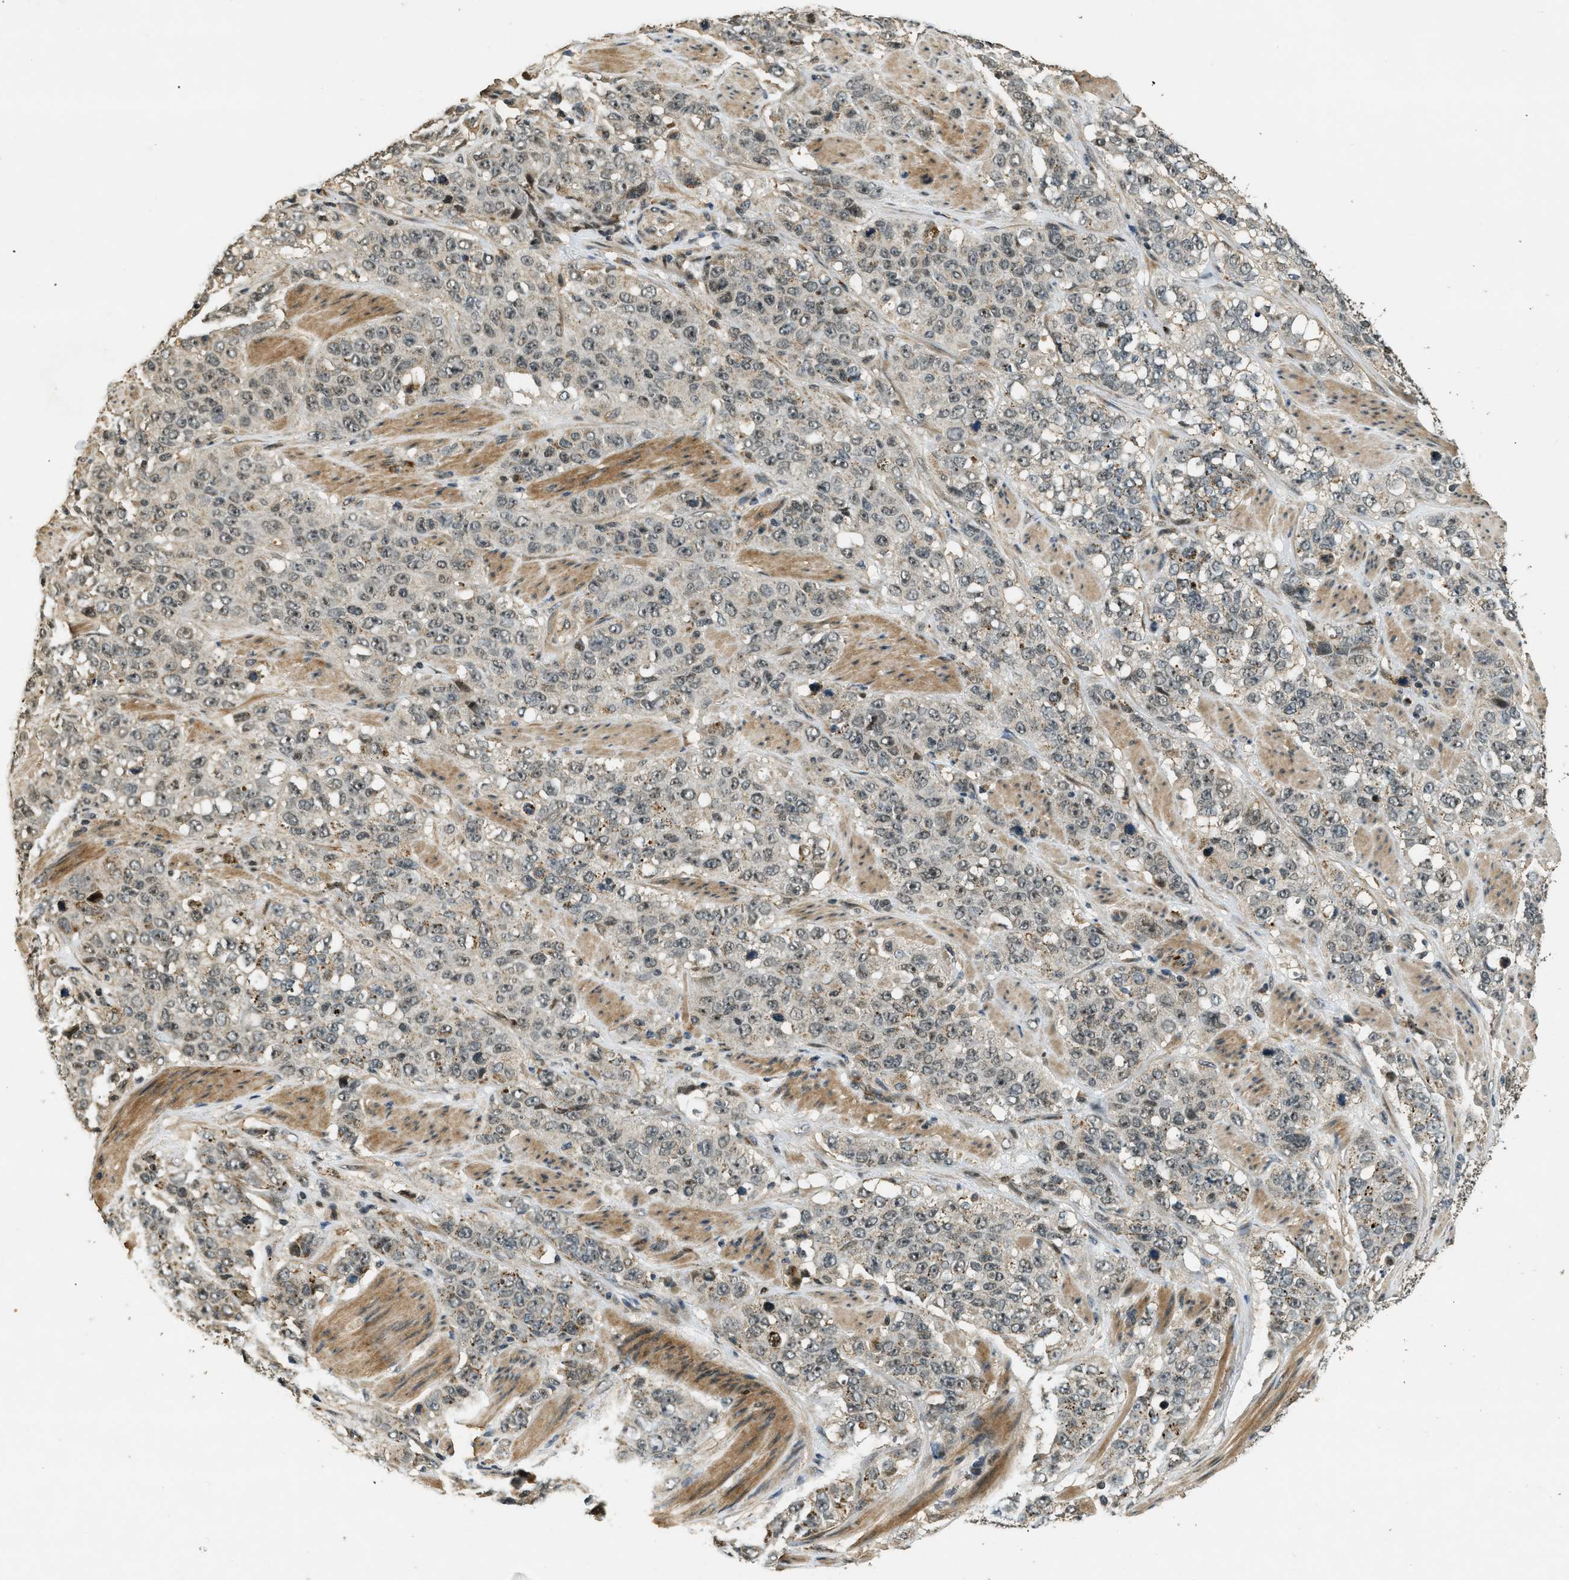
{"staining": {"intensity": "weak", "quantity": "<25%", "location": "nuclear"}, "tissue": "stomach cancer", "cell_type": "Tumor cells", "image_type": "cancer", "snomed": [{"axis": "morphology", "description": "Adenocarcinoma, NOS"}, {"axis": "topography", "description": "Stomach"}], "caption": "IHC micrograph of neoplastic tissue: stomach cancer stained with DAB (3,3'-diaminobenzidine) demonstrates no significant protein staining in tumor cells.", "gene": "MED21", "patient": {"sex": "male", "age": 48}}